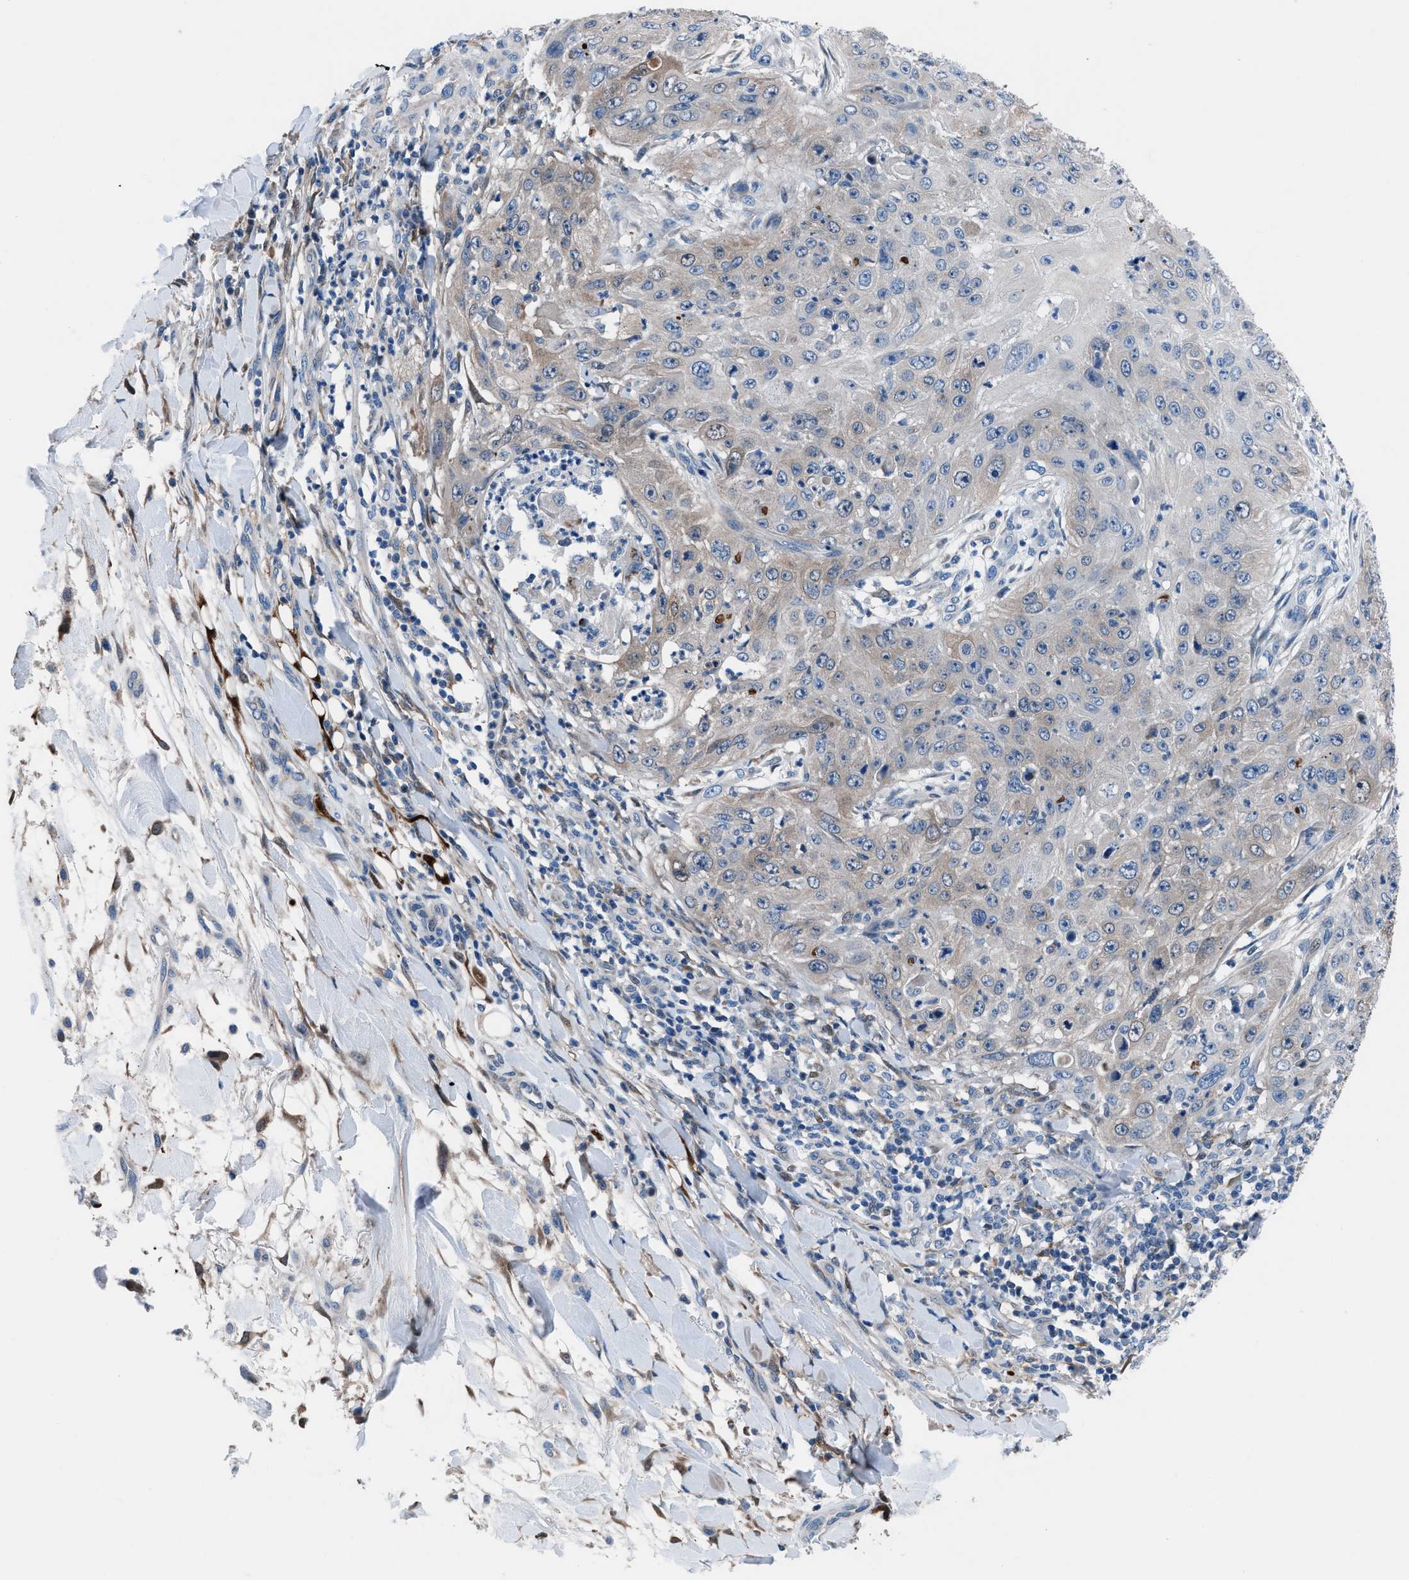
{"staining": {"intensity": "weak", "quantity": "<25%", "location": "cytoplasmic/membranous"}, "tissue": "skin cancer", "cell_type": "Tumor cells", "image_type": "cancer", "snomed": [{"axis": "morphology", "description": "Squamous cell carcinoma, NOS"}, {"axis": "topography", "description": "Skin"}], "caption": "High power microscopy image of an IHC micrograph of skin cancer (squamous cell carcinoma), revealing no significant positivity in tumor cells.", "gene": "UAP1", "patient": {"sex": "female", "age": 80}}